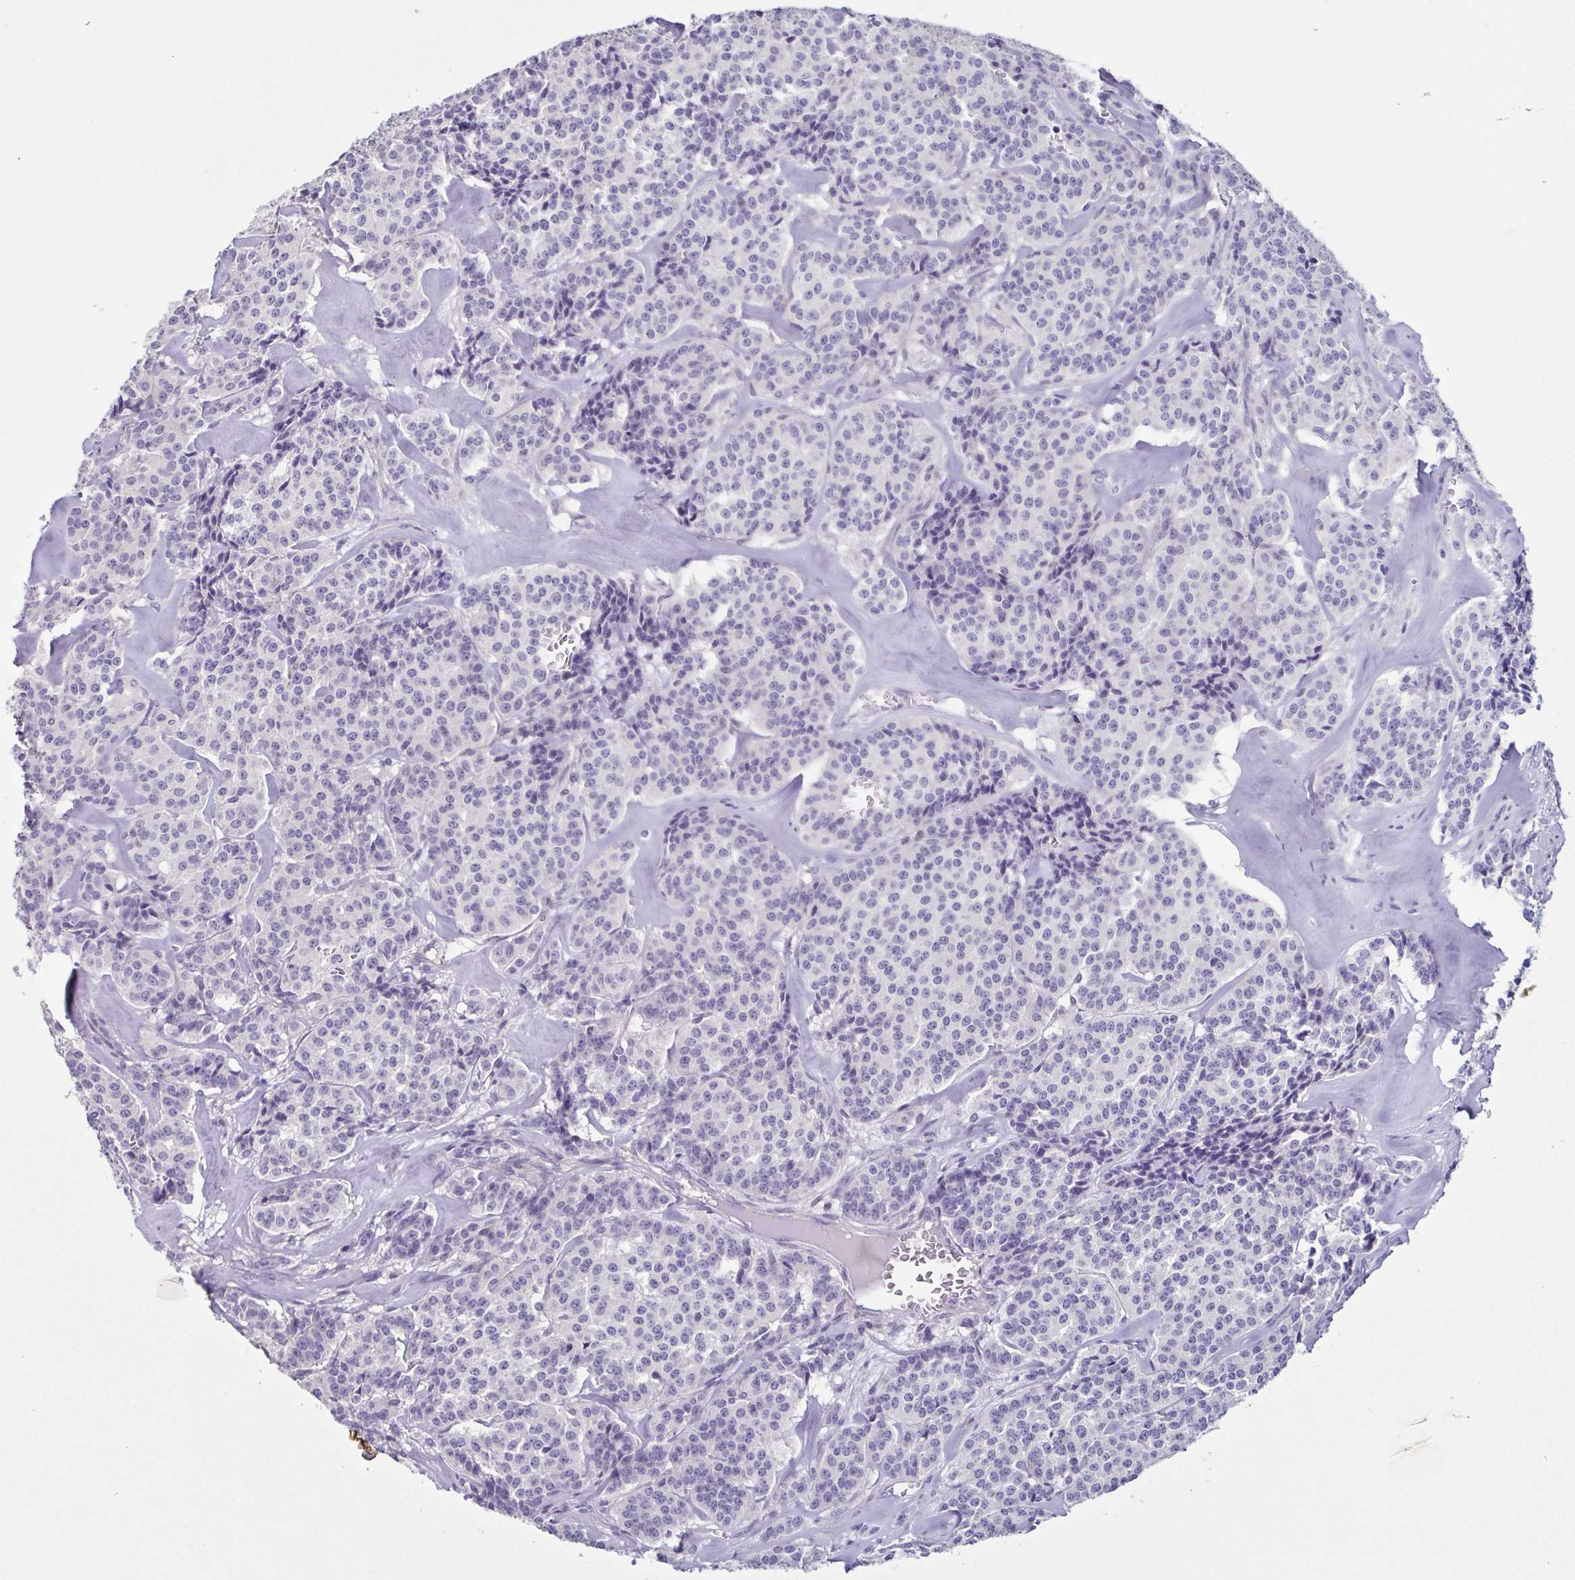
{"staining": {"intensity": "negative", "quantity": "none", "location": "none"}, "tissue": "carcinoid", "cell_type": "Tumor cells", "image_type": "cancer", "snomed": [{"axis": "morphology", "description": "Normal tissue, NOS"}, {"axis": "morphology", "description": "Carcinoid, malignant, NOS"}, {"axis": "topography", "description": "Lung"}], "caption": "A histopathology image of human malignant carcinoid is negative for staining in tumor cells.", "gene": "TERT", "patient": {"sex": "female", "age": 46}}